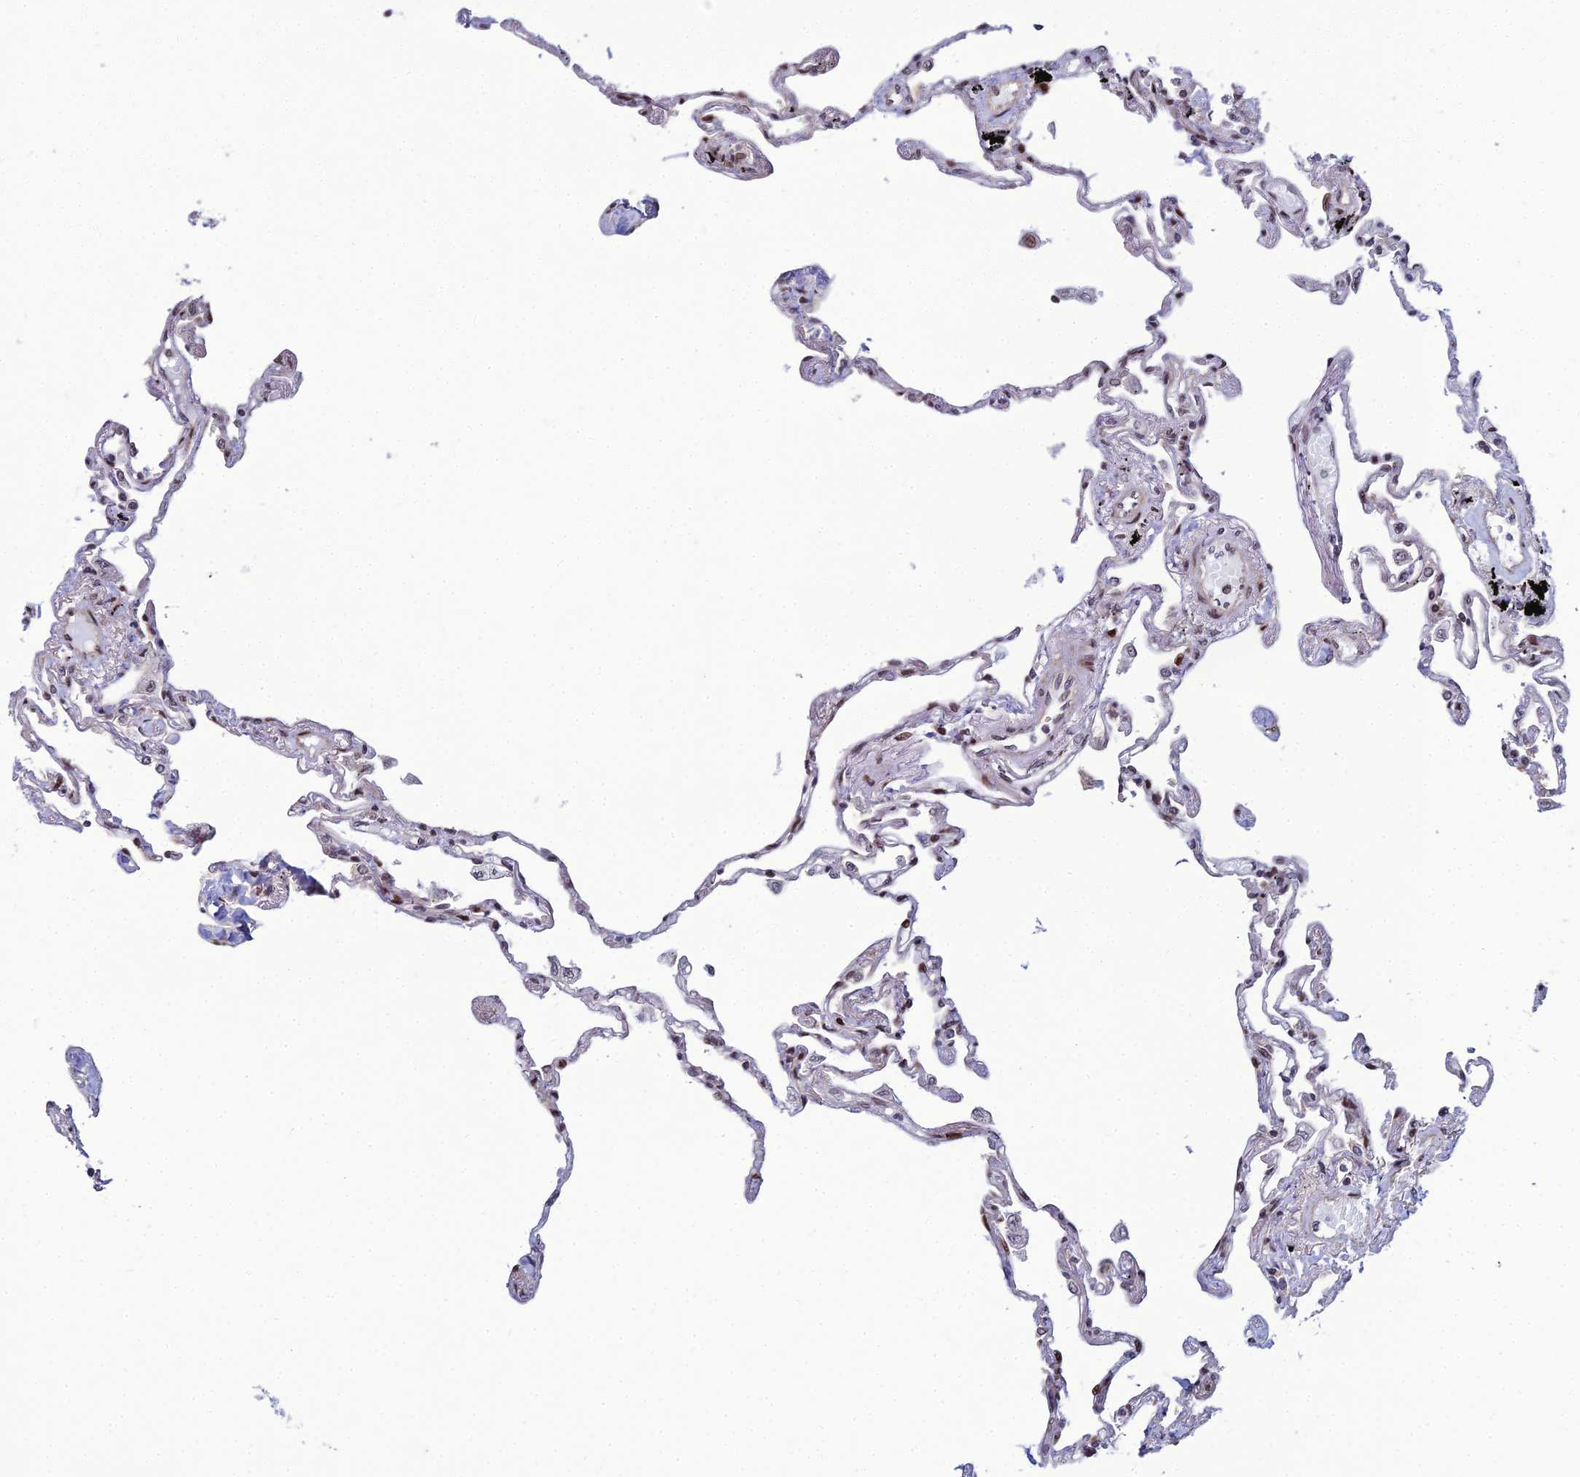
{"staining": {"intensity": "moderate", "quantity": "25%-75%", "location": "nuclear"}, "tissue": "lung", "cell_type": "Alveolar cells", "image_type": "normal", "snomed": [{"axis": "morphology", "description": "Normal tissue, NOS"}, {"axis": "topography", "description": "Lung"}], "caption": "Protein analysis of benign lung exhibits moderate nuclear expression in approximately 25%-75% of alveolar cells. Using DAB (brown) and hematoxylin (blue) stains, captured at high magnification using brightfield microscopy.", "gene": "ZNF668", "patient": {"sex": "female", "age": 67}}